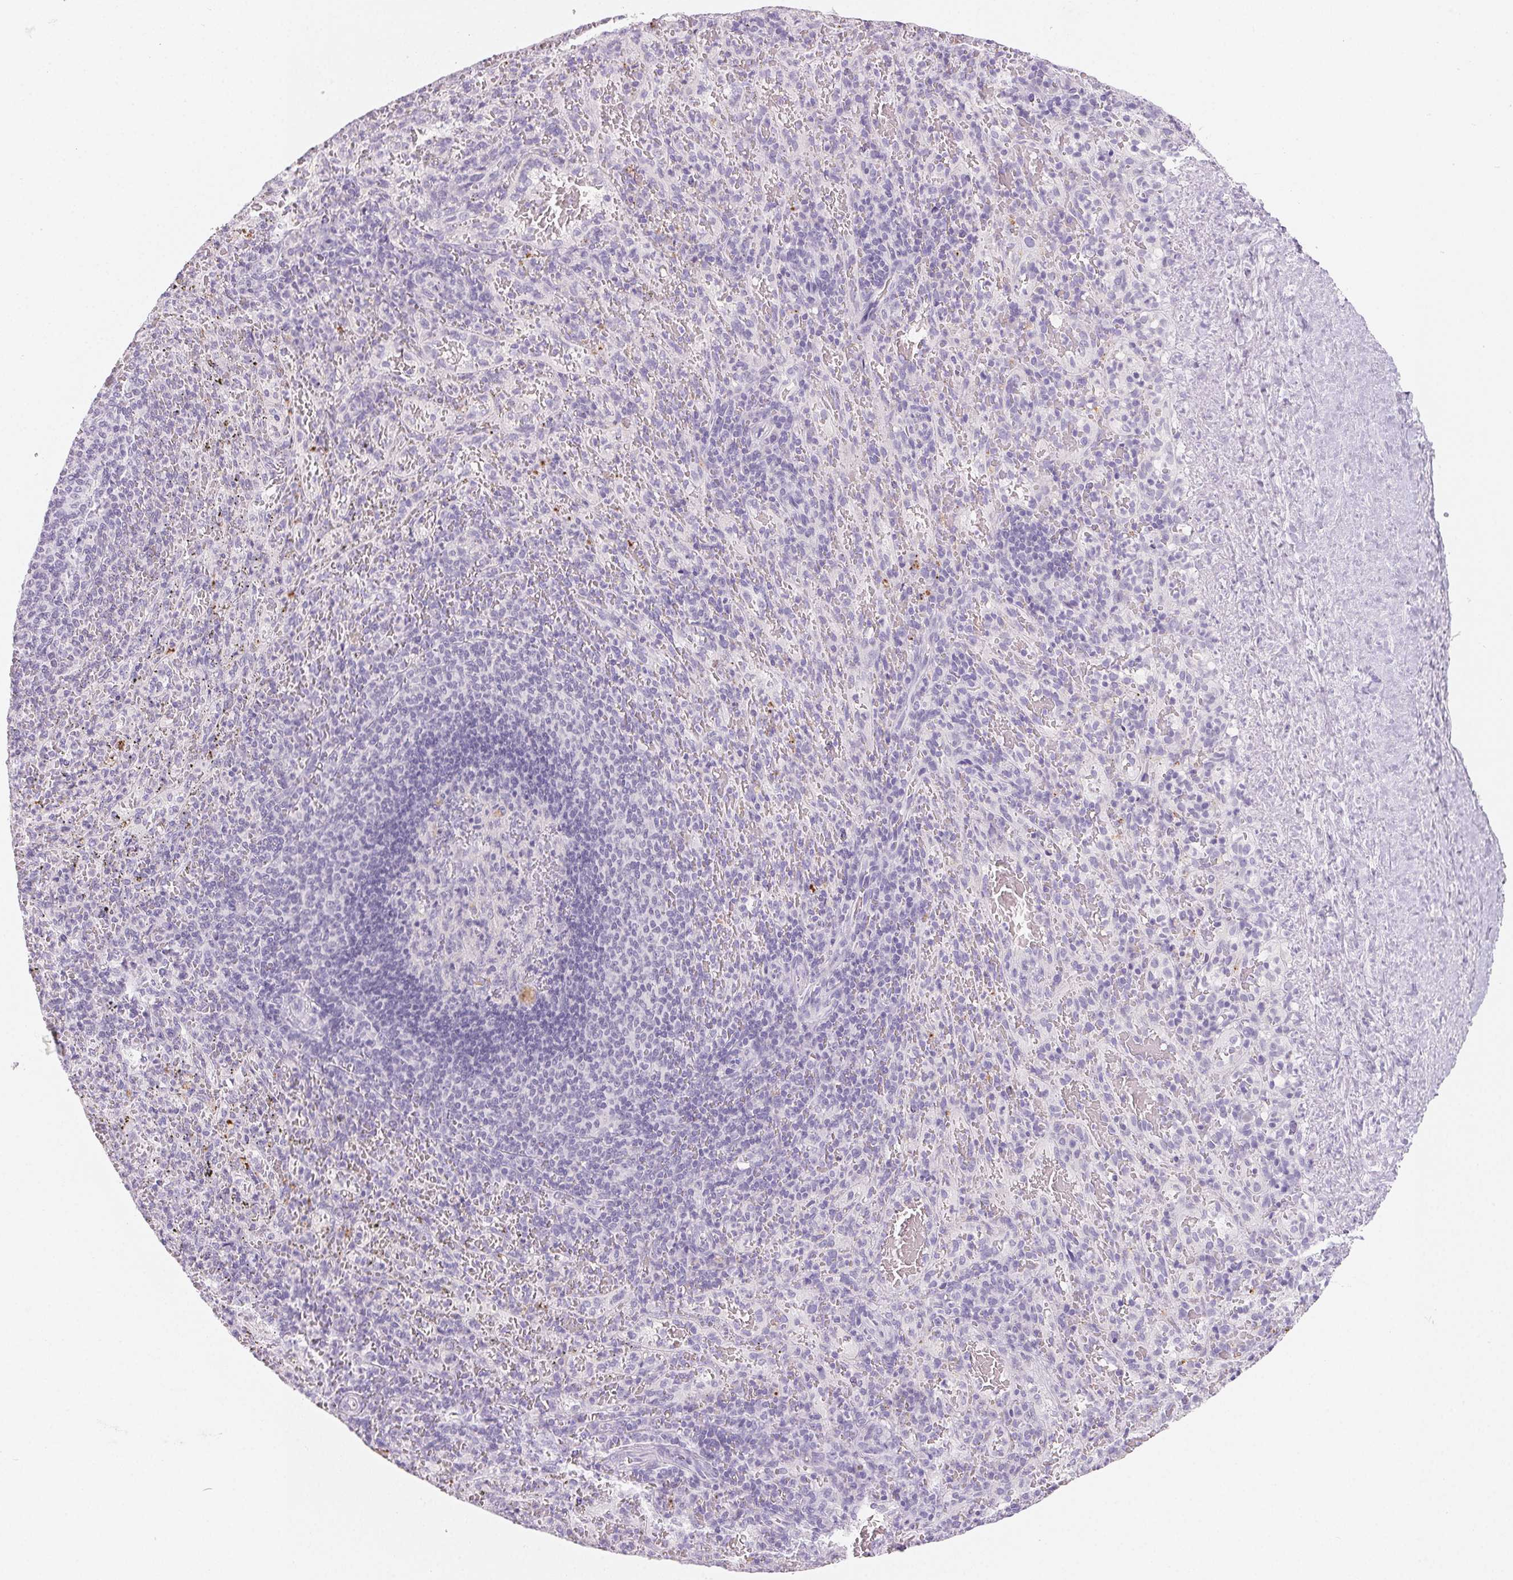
{"staining": {"intensity": "negative", "quantity": "none", "location": "none"}, "tissue": "spleen", "cell_type": "Cells in red pulp", "image_type": "normal", "snomed": [{"axis": "morphology", "description": "Normal tissue, NOS"}, {"axis": "topography", "description": "Spleen"}], "caption": "High magnification brightfield microscopy of unremarkable spleen stained with DAB (brown) and counterstained with hematoxylin (blue): cells in red pulp show no significant positivity. (DAB immunohistochemistry visualized using brightfield microscopy, high magnification).", "gene": "SPACA5B", "patient": {"sex": "male", "age": 57}}